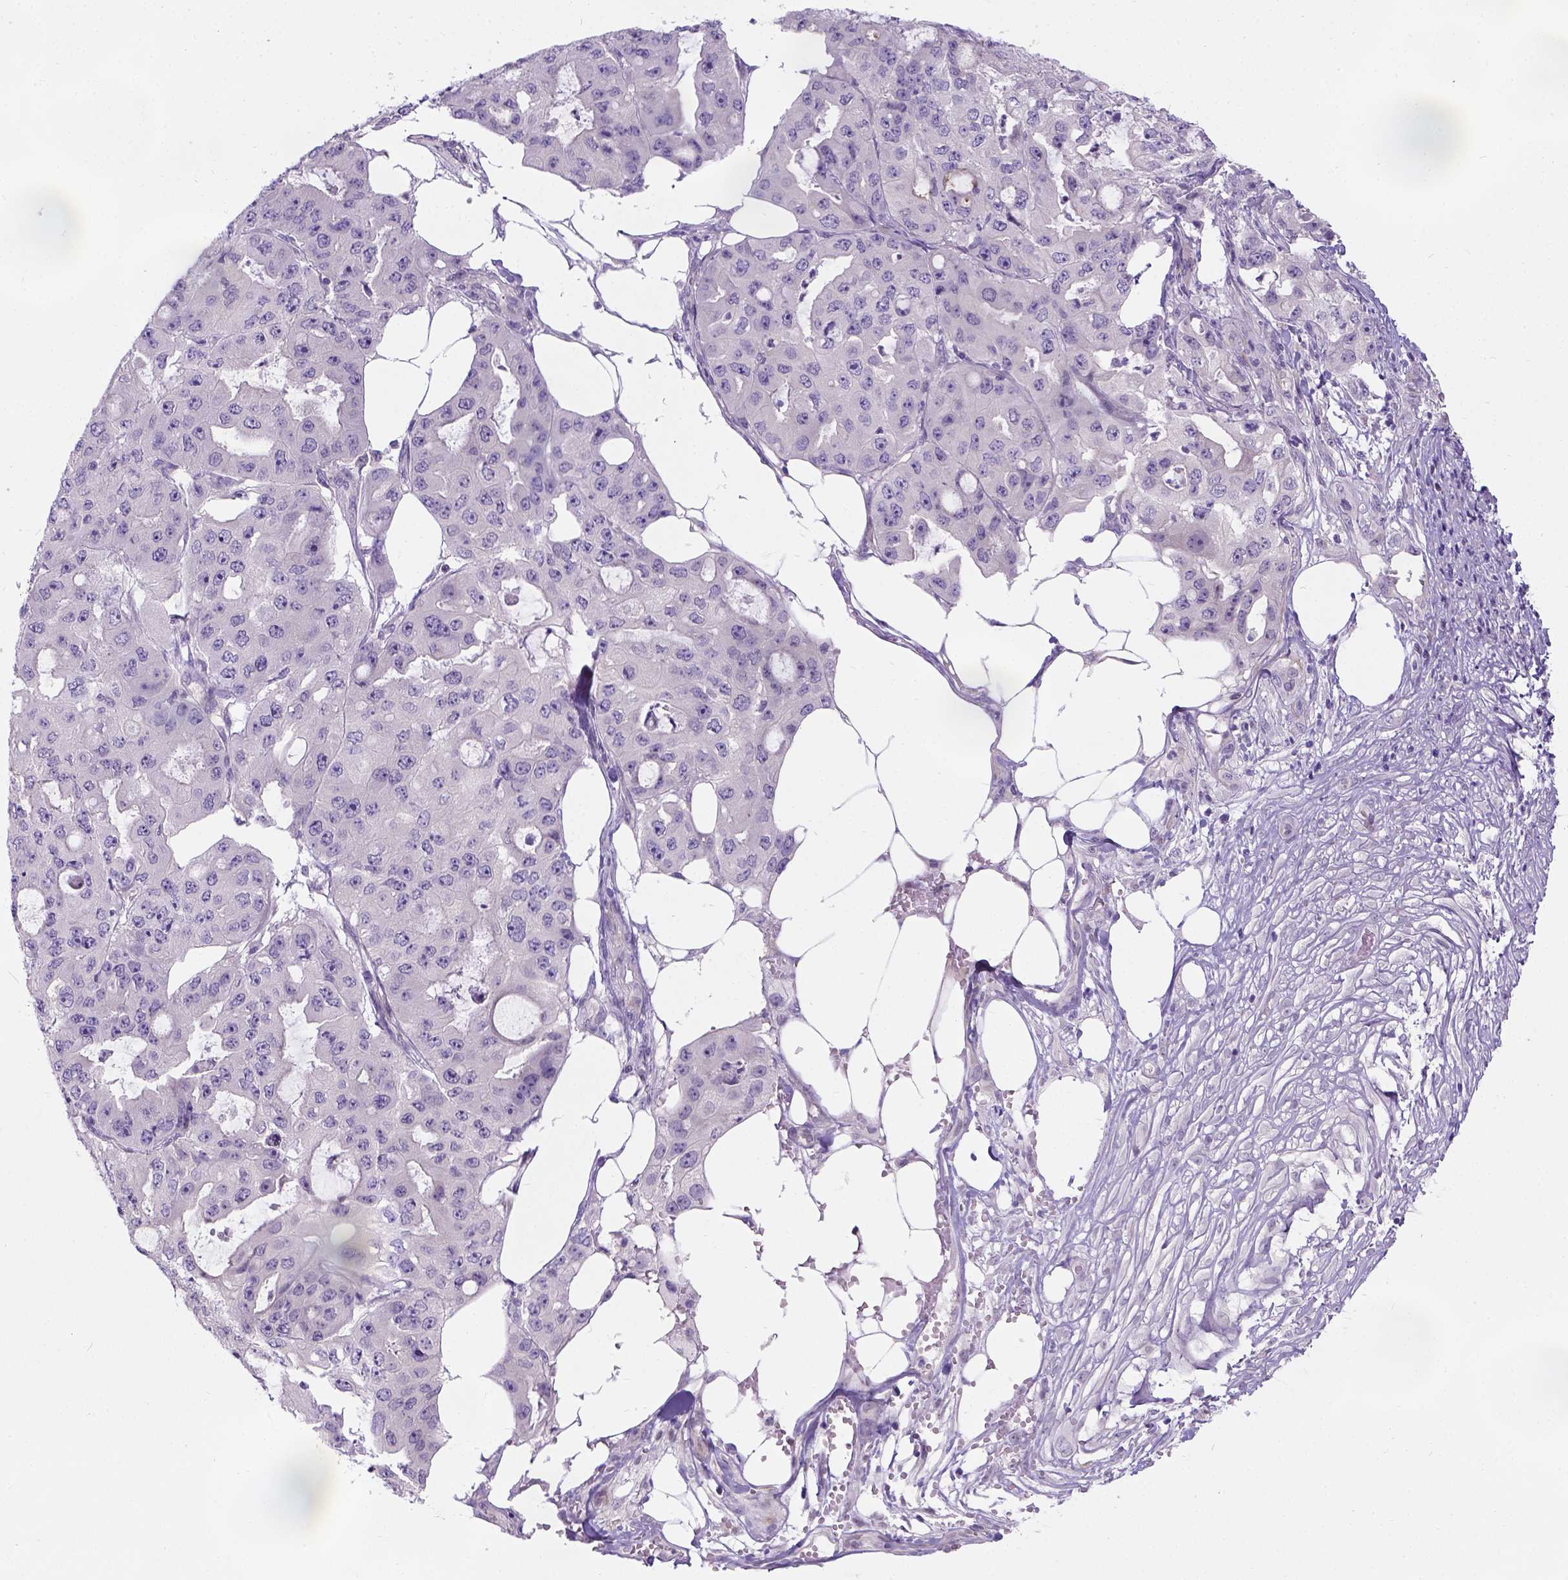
{"staining": {"intensity": "negative", "quantity": "none", "location": "none"}, "tissue": "ovarian cancer", "cell_type": "Tumor cells", "image_type": "cancer", "snomed": [{"axis": "morphology", "description": "Cystadenocarcinoma, serous, NOS"}, {"axis": "topography", "description": "Ovary"}], "caption": "Immunohistochemical staining of serous cystadenocarcinoma (ovarian) reveals no significant positivity in tumor cells.", "gene": "C20orf144", "patient": {"sex": "female", "age": 56}}